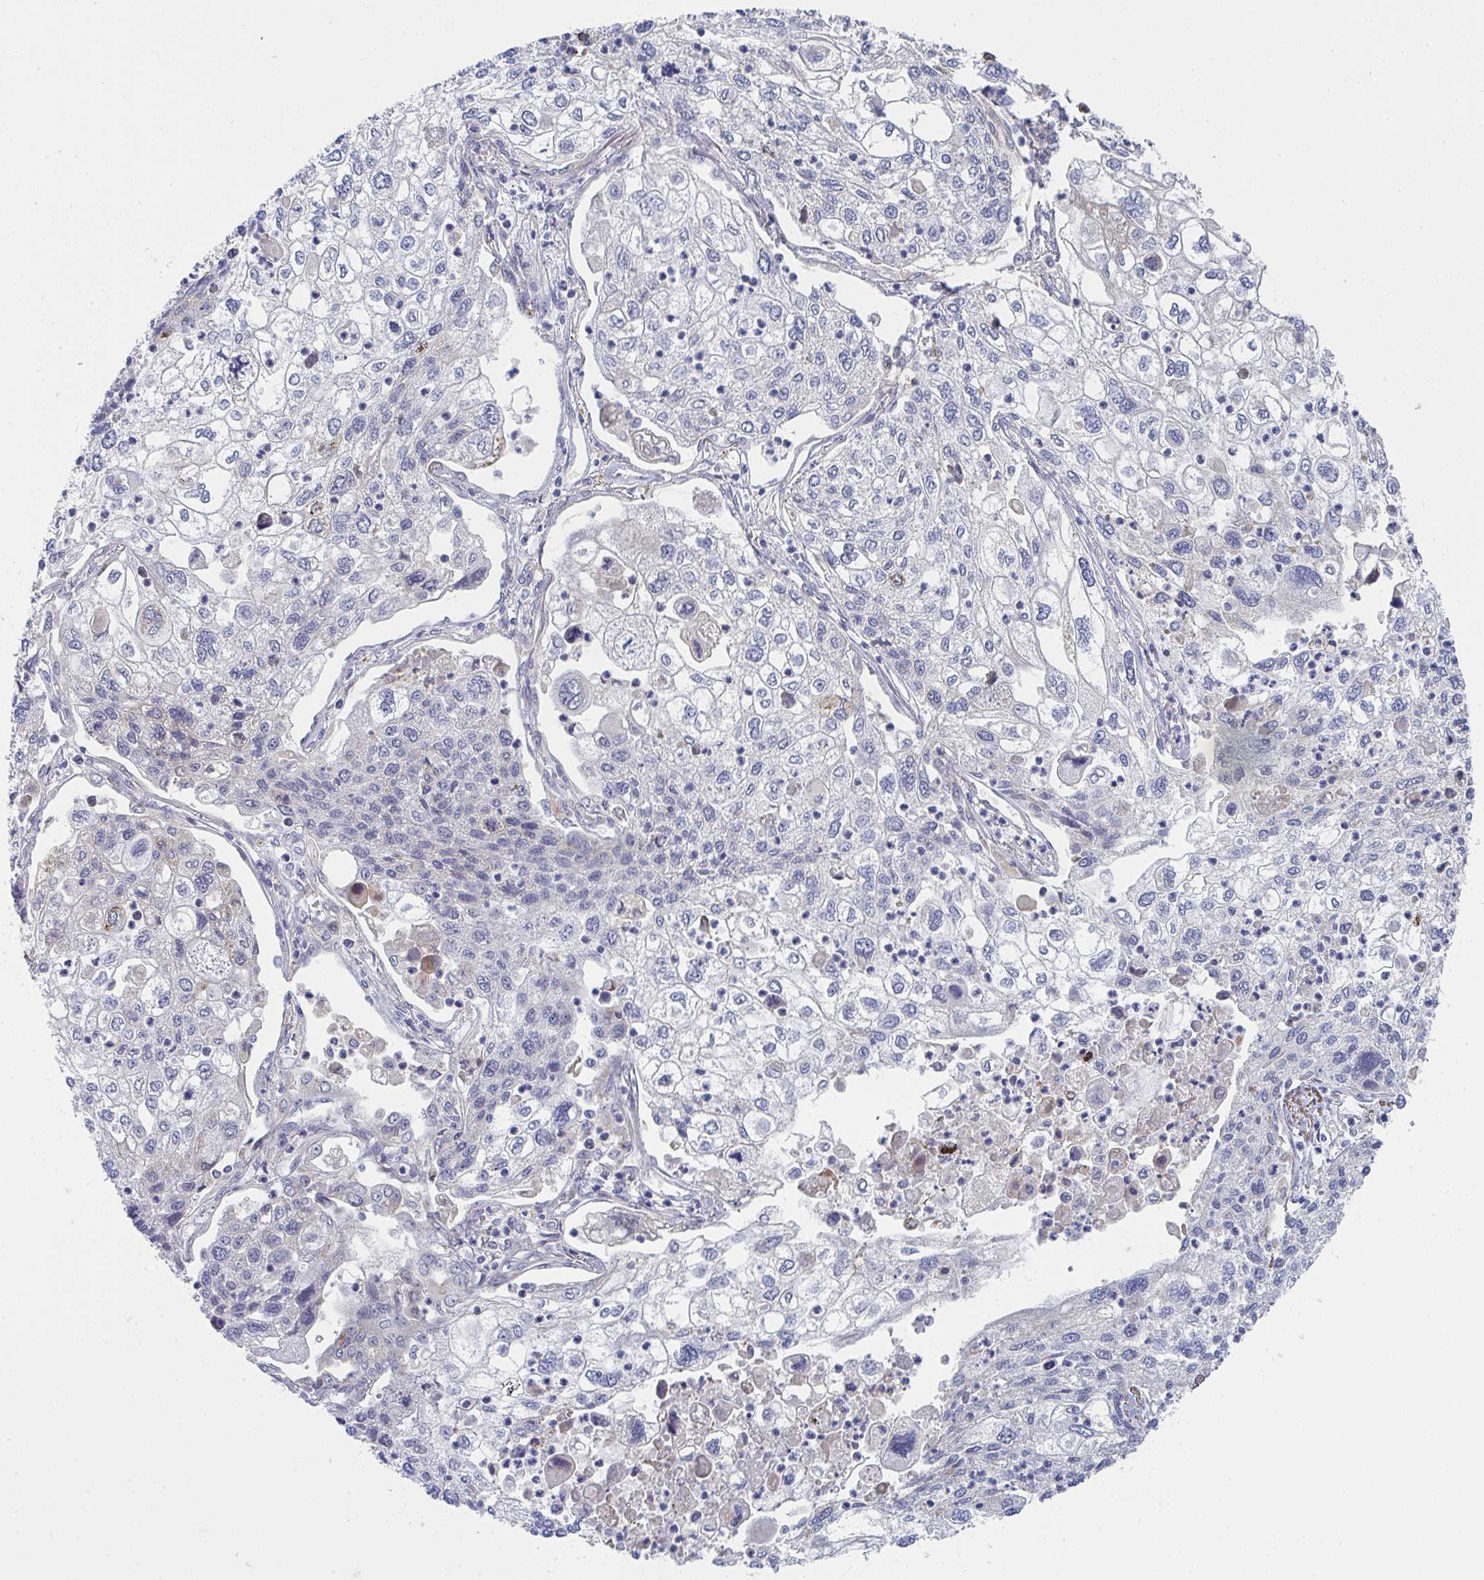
{"staining": {"intensity": "negative", "quantity": "none", "location": "none"}, "tissue": "lung cancer", "cell_type": "Tumor cells", "image_type": "cancer", "snomed": [{"axis": "morphology", "description": "Squamous cell carcinoma, NOS"}, {"axis": "topography", "description": "Lung"}], "caption": "Immunohistochemical staining of lung cancer (squamous cell carcinoma) demonstrates no significant staining in tumor cells.", "gene": "VWDE", "patient": {"sex": "male", "age": 74}}